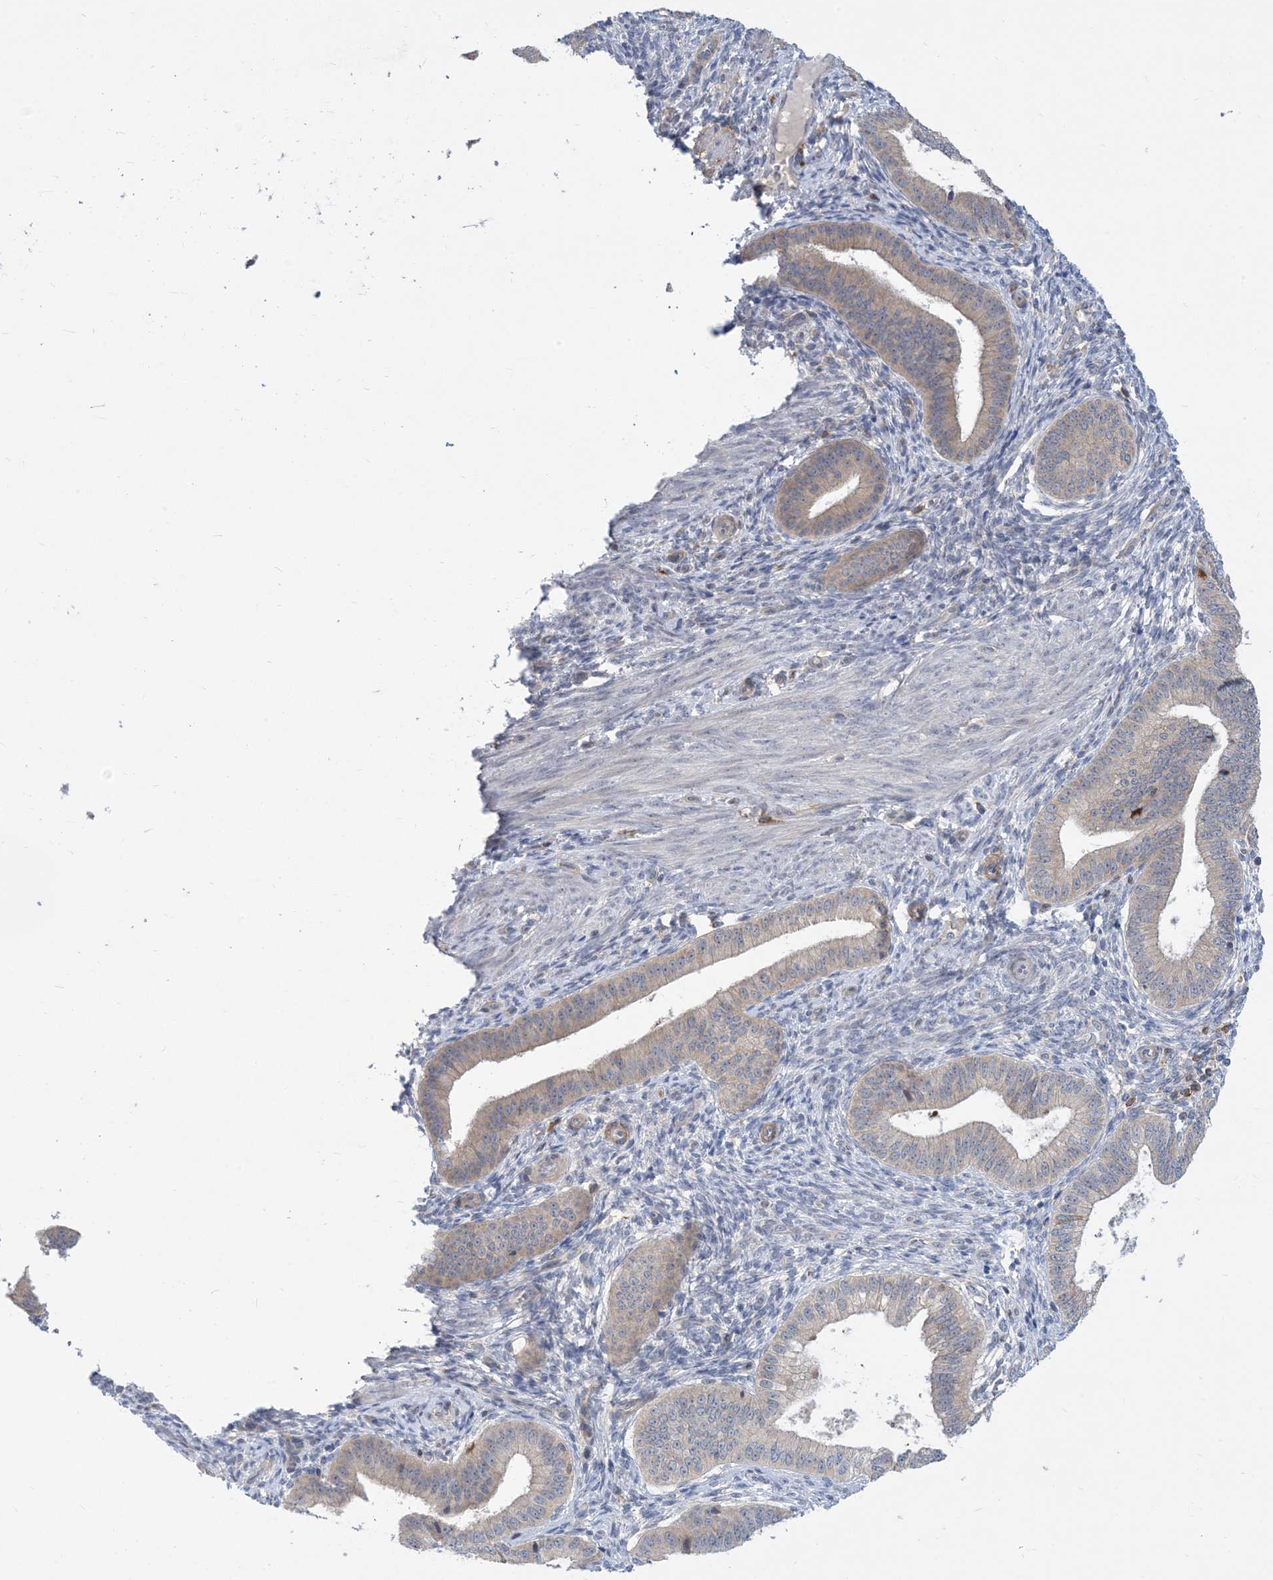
{"staining": {"intensity": "negative", "quantity": "none", "location": "none"}, "tissue": "endometrium", "cell_type": "Cells in endometrial stroma", "image_type": "normal", "snomed": [{"axis": "morphology", "description": "Normal tissue, NOS"}, {"axis": "topography", "description": "Endometrium"}], "caption": "This is an immunohistochemistry (IHC) histopathology image of normal human endometrium. There is no staining in cells in endometrial stroma.", "gene": "AOC1", "patient": {"sex": "female", "age": 39}}